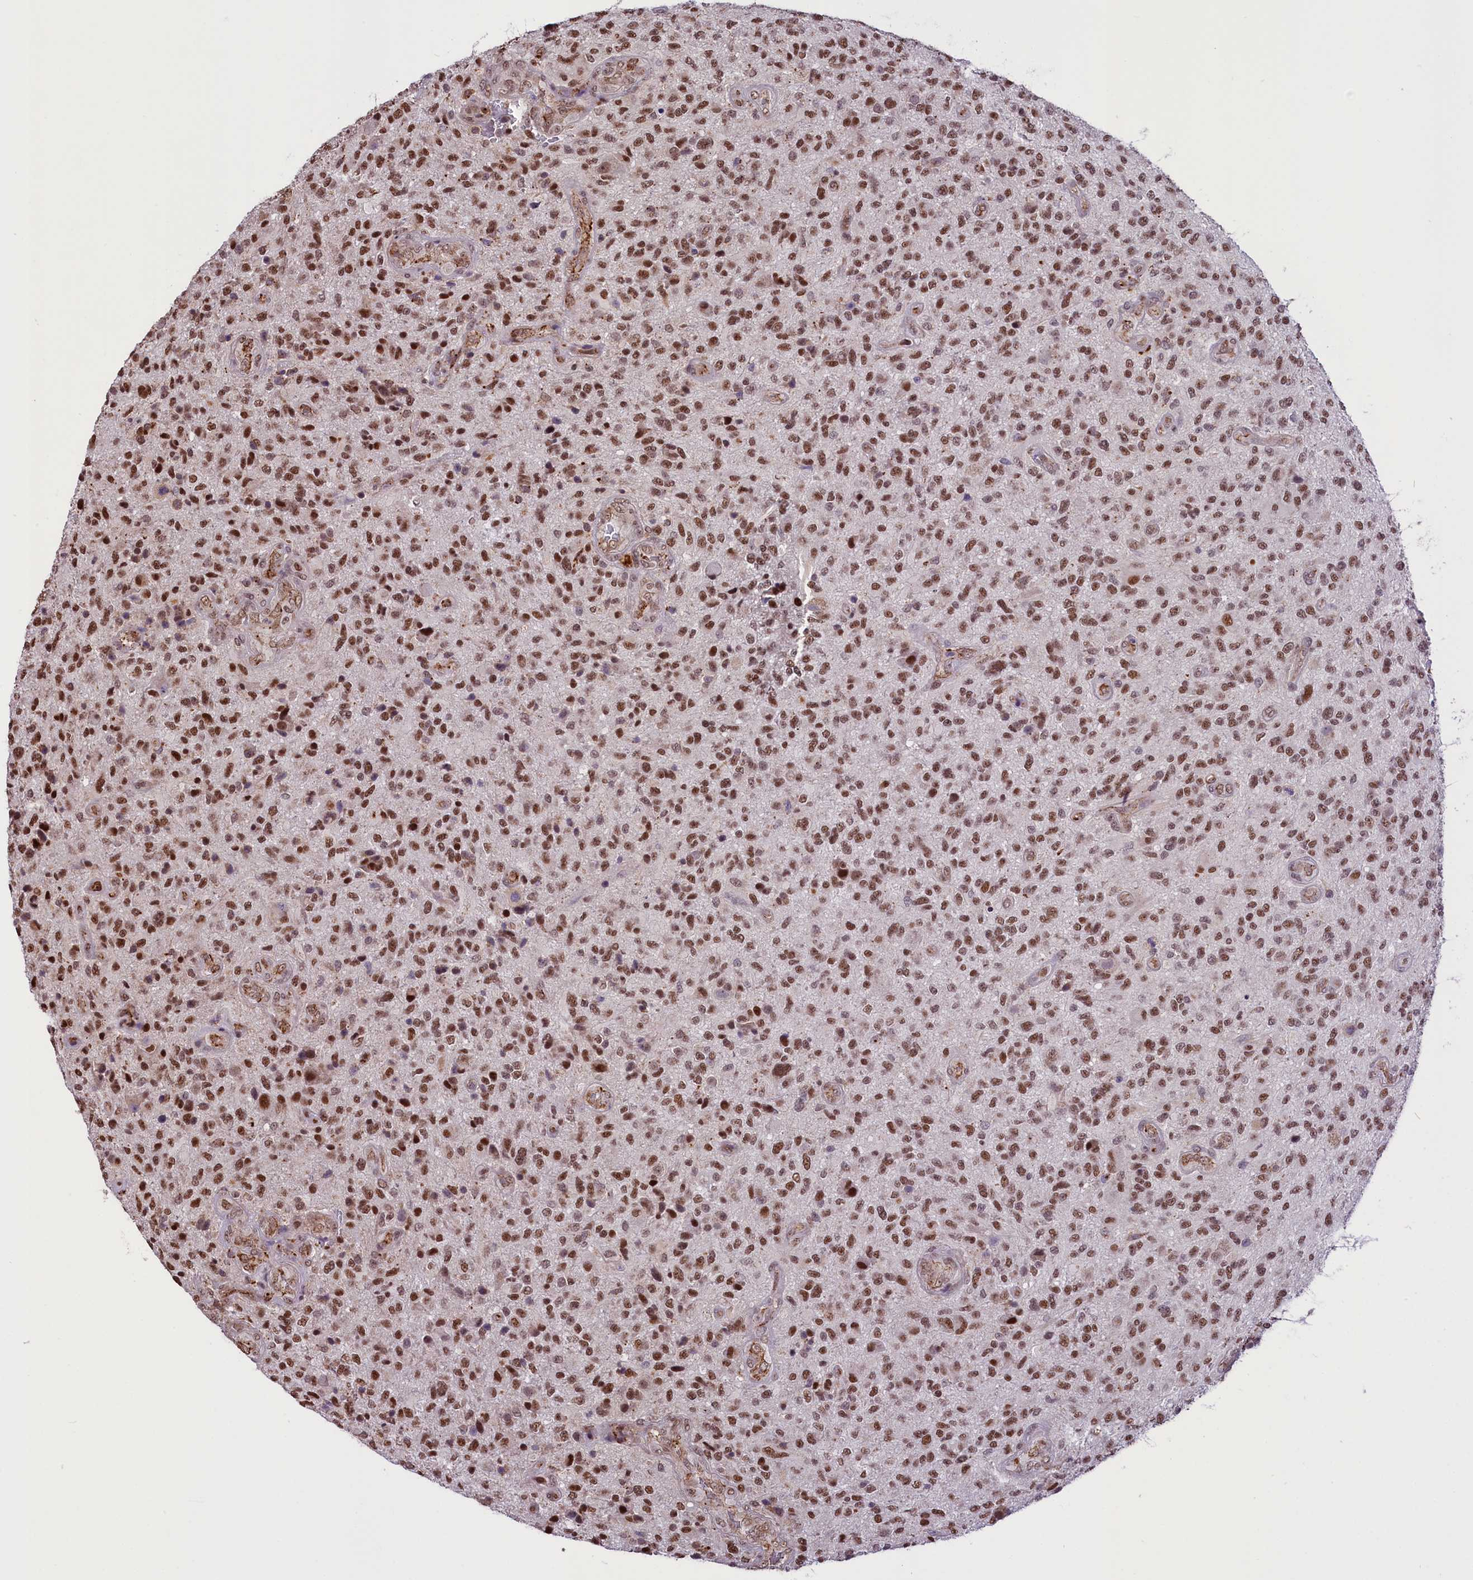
{"staining": {"intensity": "moderate", "quantity": ">75%", "location": "nuclear"}, "tissue": "glioma", "cell_type": "Tumor cells", "image_type": "cancer", "snomed": [{"axis": "morphology", "description": "Glioma, malignant, High grade"}, {"axis": "topography", "description": "Brain"}], "caption": "About >75% of tumor cells in human high-grade glioma (malignant) show moderate nuclear protein expression as visualized by brown immunohistochemical staining.", "gene": "MRPL54", "patient": {"sex": "male", "age": 47}}